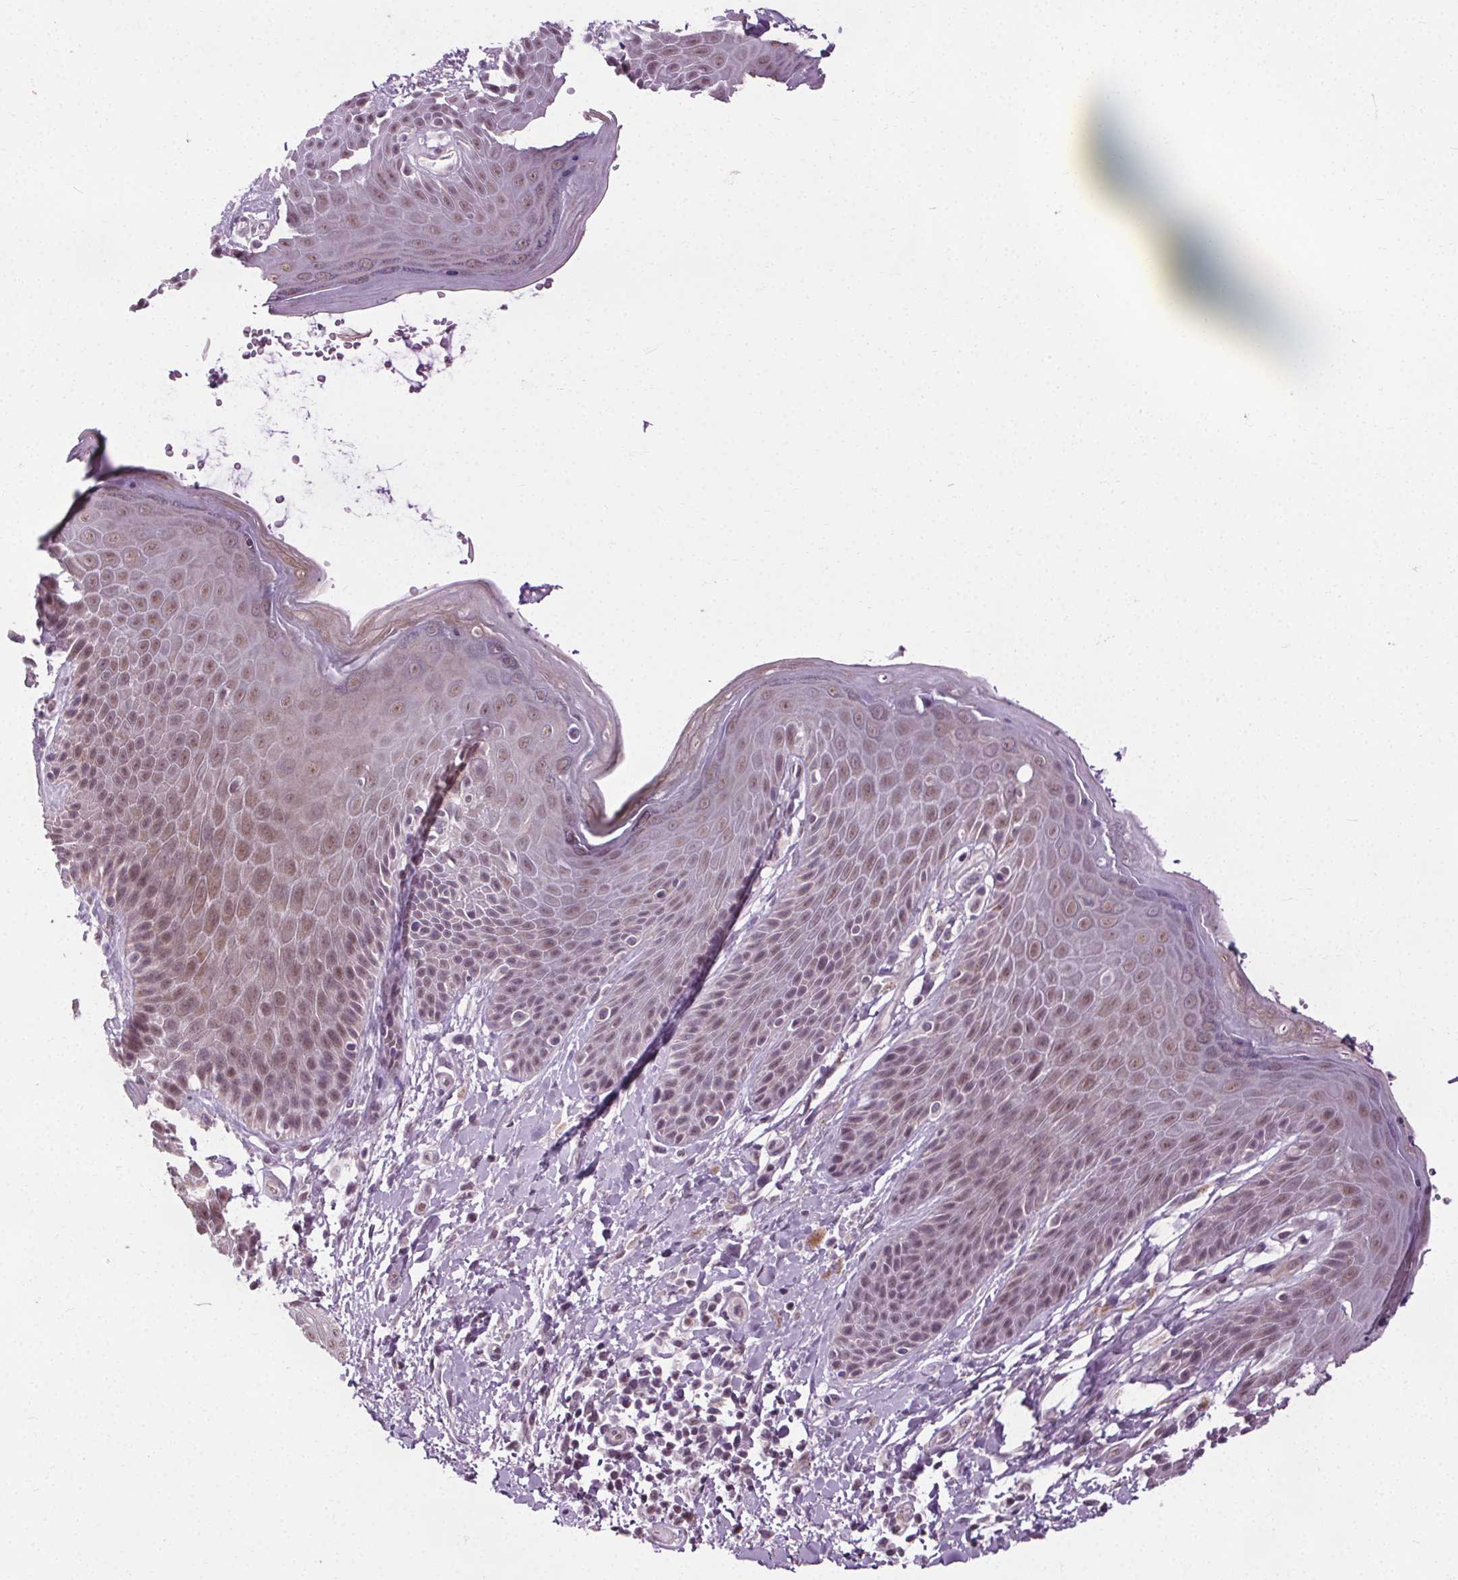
{"staining": {"intensity": "weak", "quantity": "25%-75%", "location": "nuclear"}, "tissue": "skin", "cell_type": "Epidermal cells", "image_type": "normal", "snomed": [{"axis": "morphology", "description": "Normal tissue, NOS"}, {"axis": "topography", "description": "Anal"}, {"axis": "topography", "description": "Peripheral nerve tissue"}], "caption": "Approximately 25%-75% of epidermal cells in benign human skin display weak nuclear protein expression as visualized by brown immunohistochemical staining.", "gene": "CEBPA", "patient": {"sex": "male", "age": 51}}